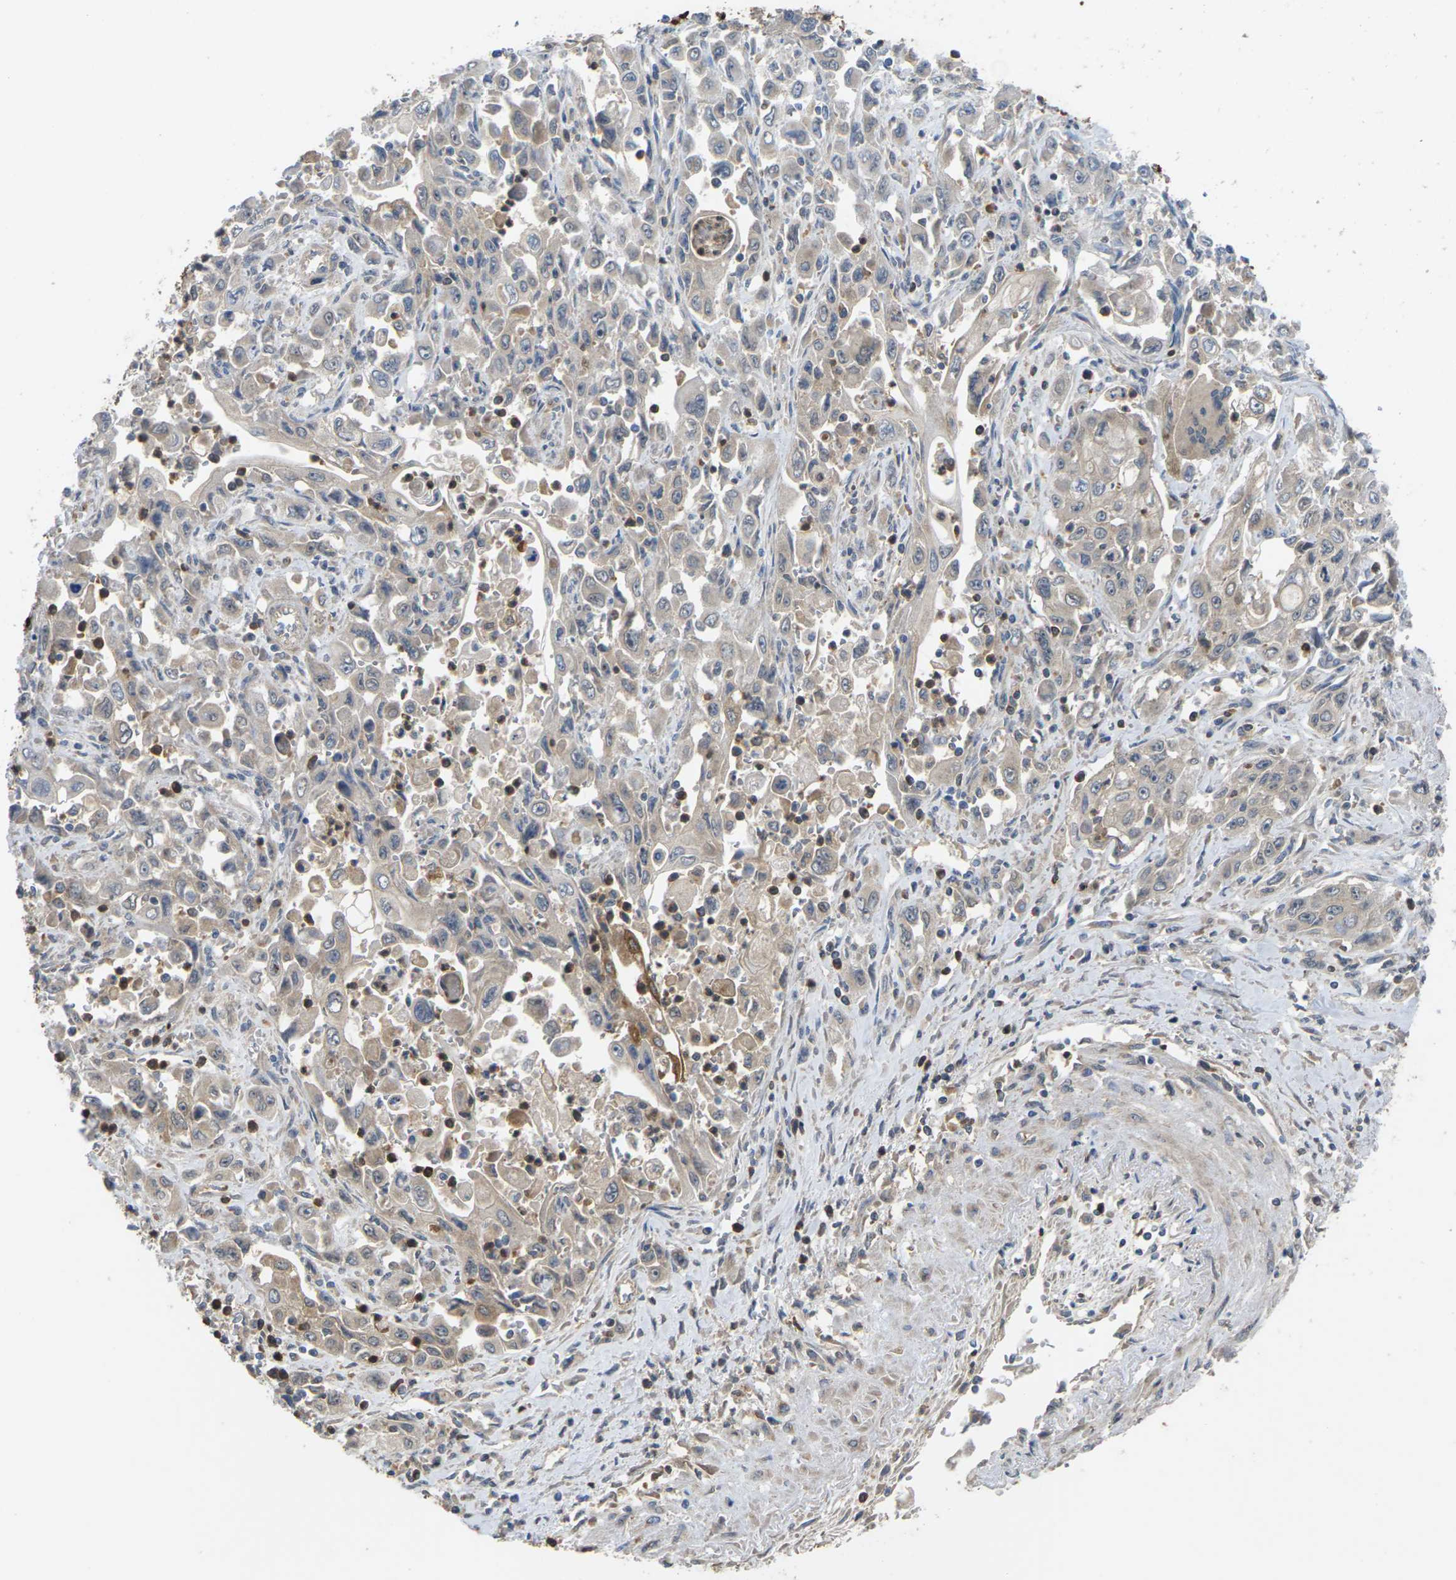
{"staining": {"intensity": "weak", "quantity": "25%-75%", "location": "cytoplasmic/membranous"}, "tissue": "pancreatic cancer", "cell_type": "Tumor cells", "image_type": "cancer", "snomed": [{"axis": "morphology", "description": "Adenocarcinoma, NOS"}, {"axis": "topography", "description": "Pancreas"}], "caption": "A micrograph showing weak cytoplasmic/membranous staining in approximately 25%-75% of tumor cells in adenocarcinoma (pancreatic), as visualized by brown immunohistochemical staining.", "gene": "TIAM1", "patient": {"sex": "male", "age": 70}}